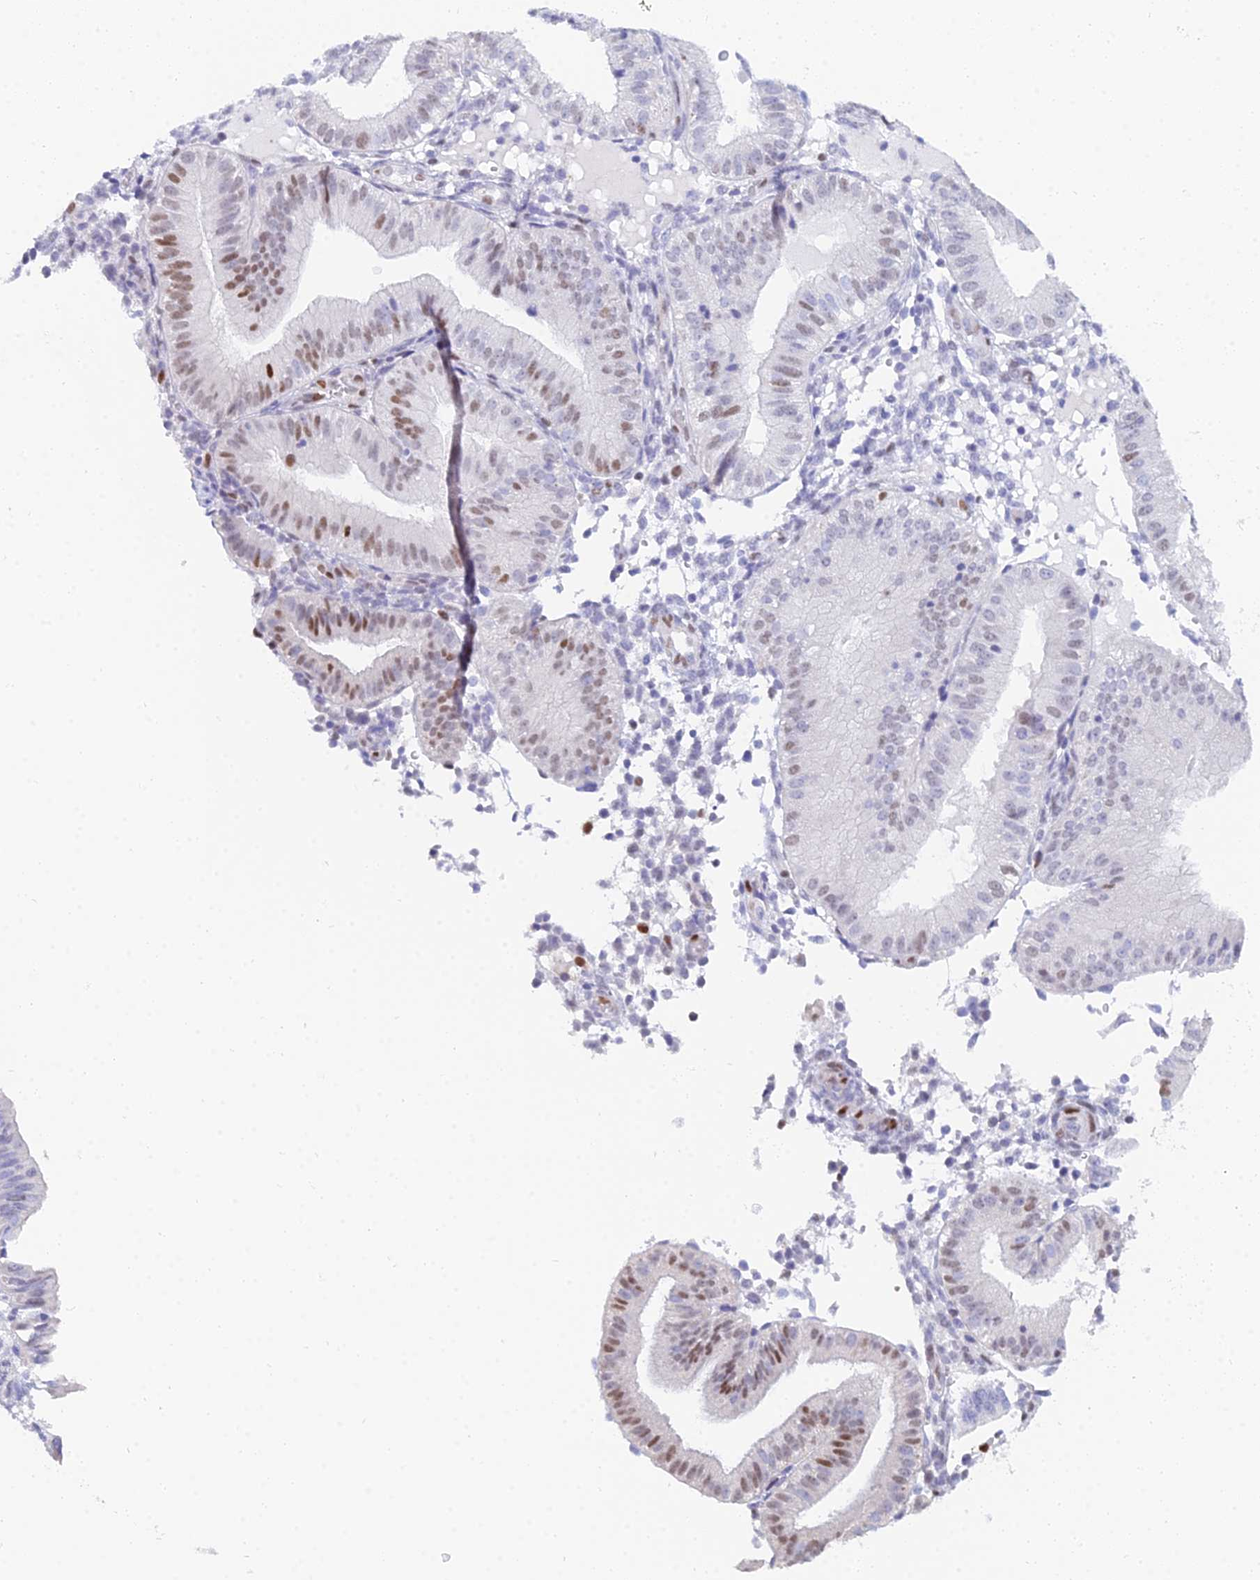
{"staining": {"intensity": "negative", "quantity": "none", "location": "none"}, "tissue": "endometrium", "cell_type": "Cells in endometrial stroma", "image_type": "normal", "snomed": [{"axis": "morphology", "description": "Normal tissue, NOS"}, {"axis": "topography", "description": "Endometrium"}], "caption": "An IHC photomicrograph of unremarkable endometrium is shown. There is no staining in cells in endometrial stroma of endometrium.", "gene": "MCM2", "patient": {"sex": "female", "age": 39}}